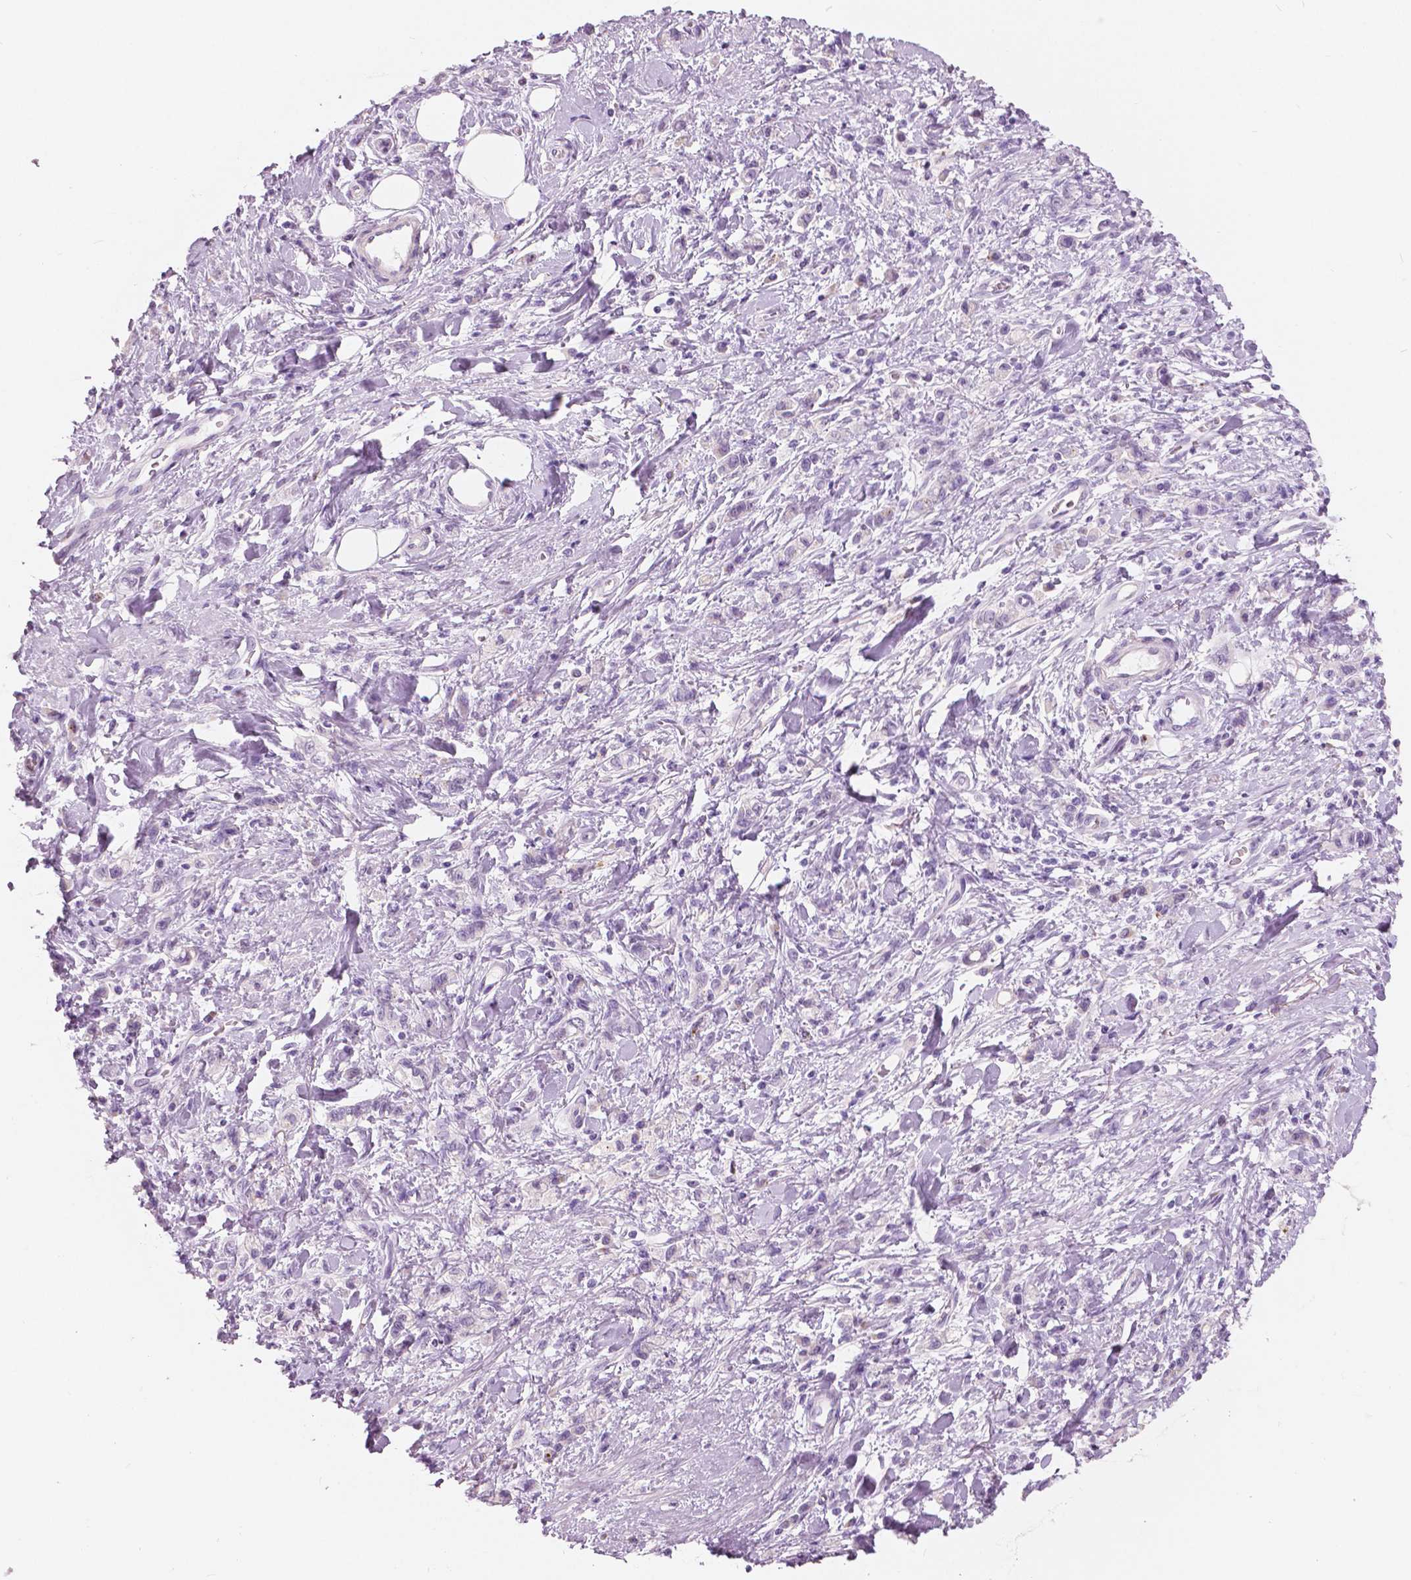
{"staining": {"intensity": "negative", "quantity": "none", "location": "none"}, "tissue": "stomach cancer", "cell_type": "Tumor cells", "image_type": "cancer", "snomed": [{"axis": "morphology", "description": "Adenocarcinoma, NOS"}, {"axis": "topography", "description": "Stomach"}], "caption": "A high-resolution micrograph shows IHC staining of adenocarcinoma (stomach), which reveals no significant staining in tumor cells.", "gene": "A4GNT", "patient": {"sex": "male", "age": 77}}